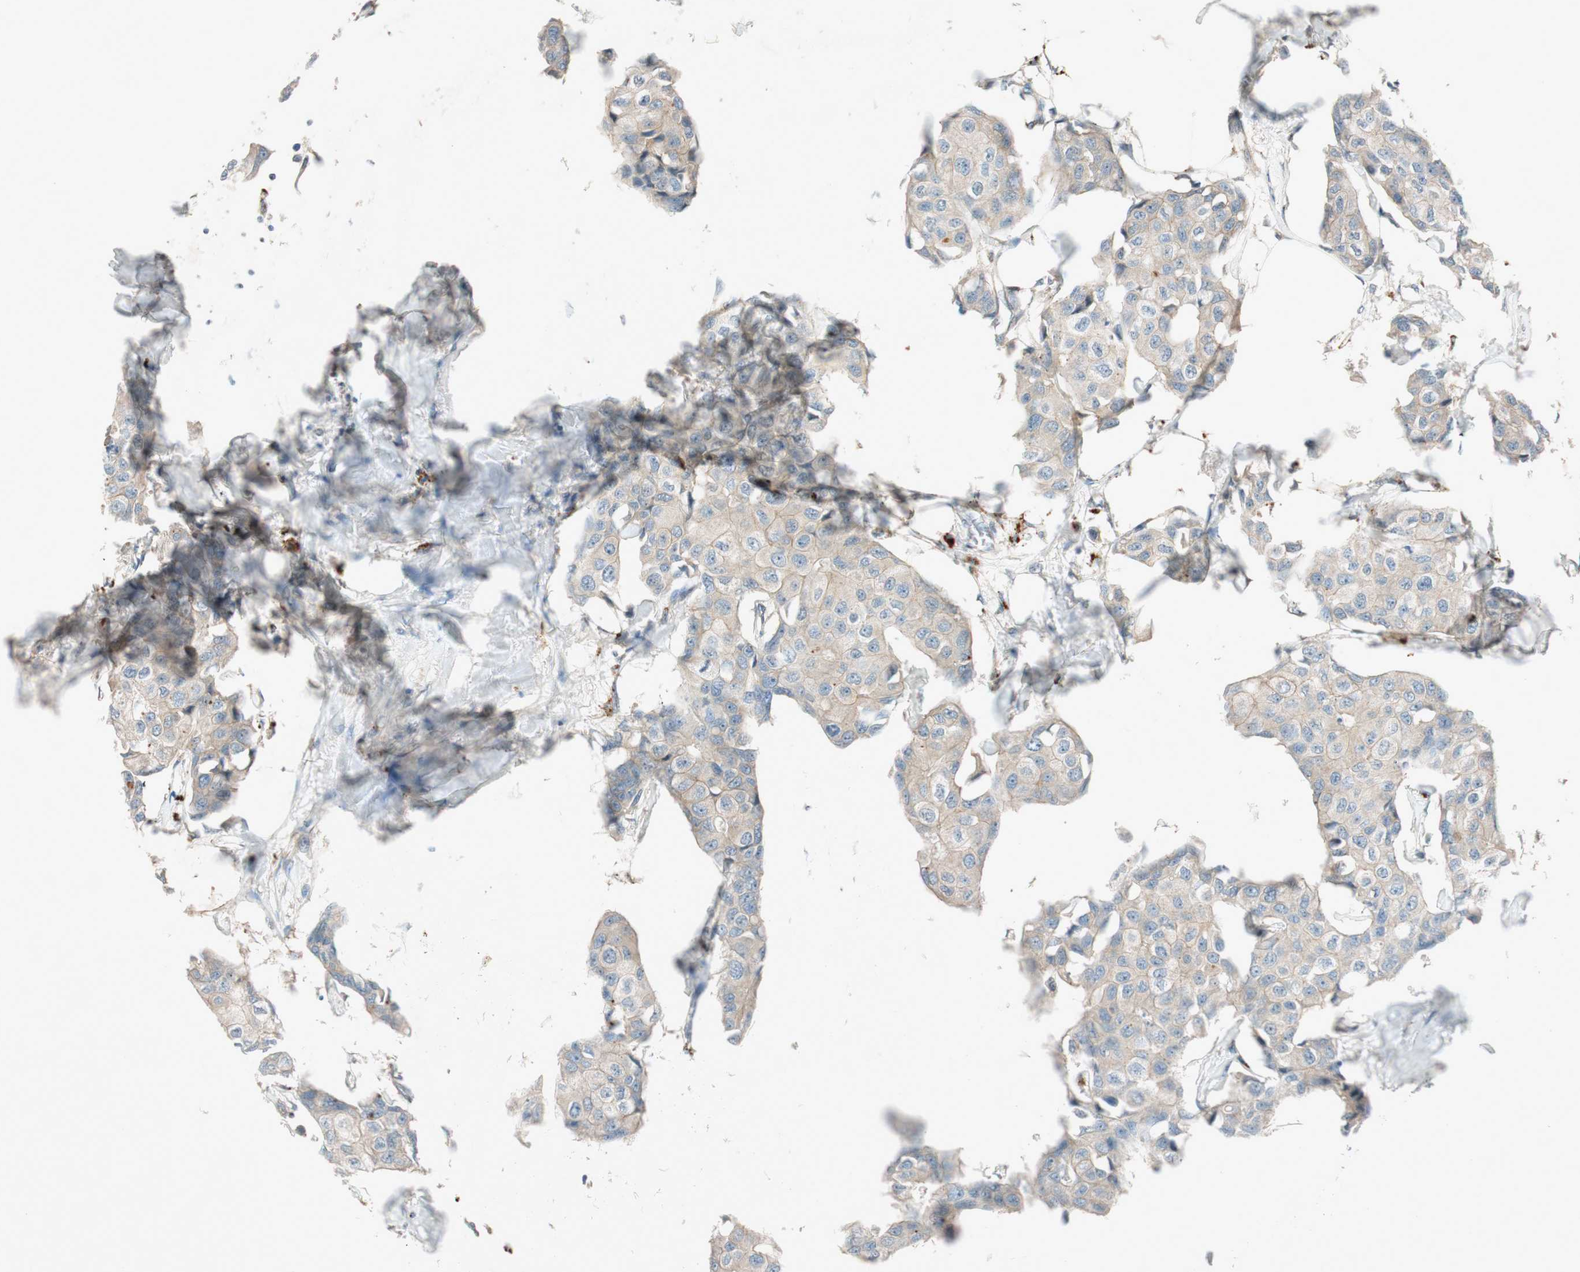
{"staining": {"intensity": "weak", "quantity": "25%-75%", "location": "cytoplasmic/membranous"}, "tissue": "breast cancer", "cell_type": "Tumor cells", "image_type": "cancer", "snomed": [{"axis": "morphology", "description": "Duct carcinoma"}, {"axis": "topography", "description": "Breast"}], "caption": "Protein staining exhibits weak cytoplasmic/membranous positivity in about 25%-75% of tumor cells in breast cancer.", "gene": "EPHA6", "patient": {"sex": "female", "age": 80}}